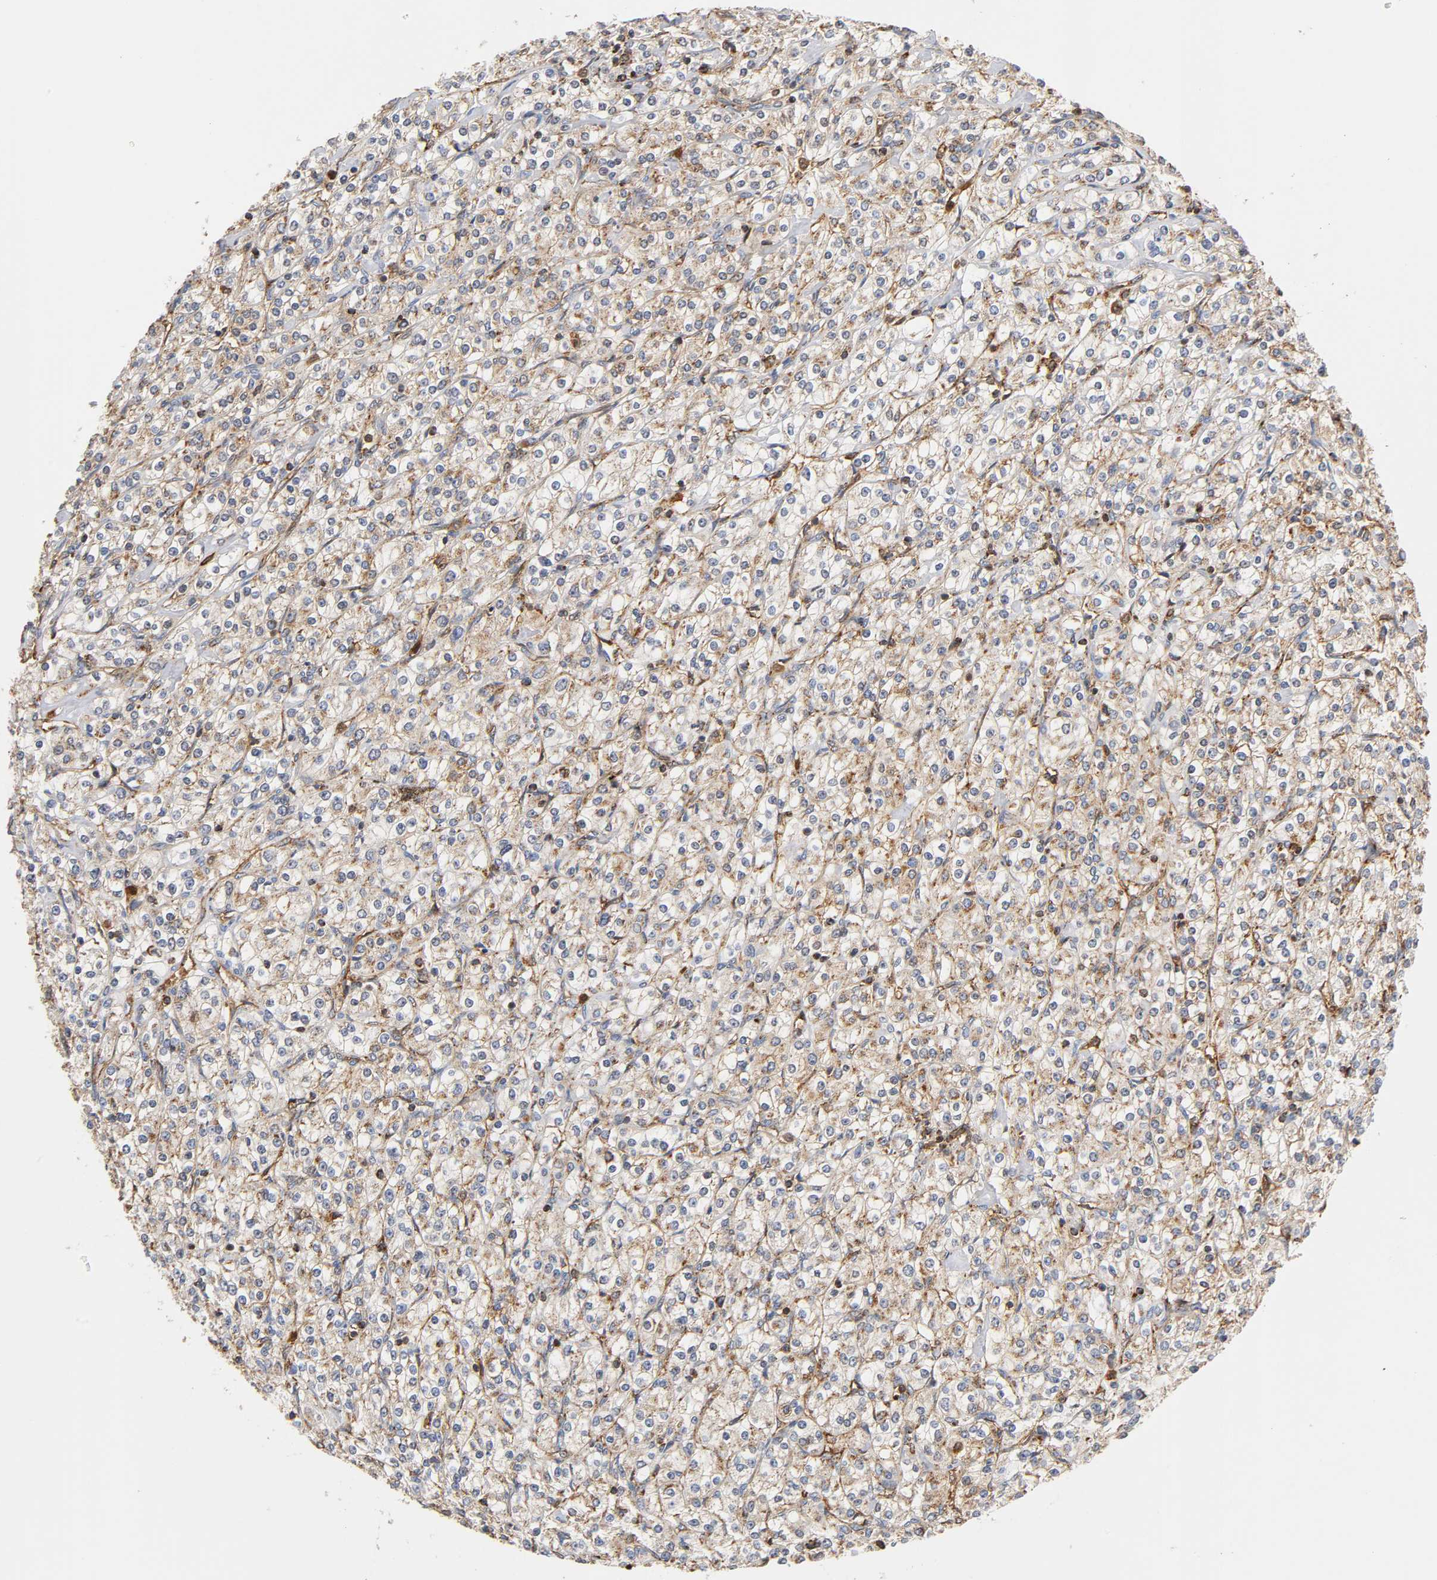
{"staining": {"intensity": "weak", "quantity": "<25%", "location": "cytoplasmic/membranous"}, "tissue": "renal cancer", "cell_type": "Tumor cells", "image_type": "cancer", "snomed": [{"axis": "morphology", "description": "Adenocarcinoma, NOS"}, {"axis": "topography", "description": "Kidney"}], "caption": "Micrograph shows no protein expression in tumor cells of adenocarcinoma (renal) tissue. Brightfield microscopy of IHC stained with DAB (3,3'-diaminobenzidine) (brown) and hematoxylin (blue), captured at high magnification.", "gene": "ANXA11", "patient": {"sex": "male", "age": 77}}